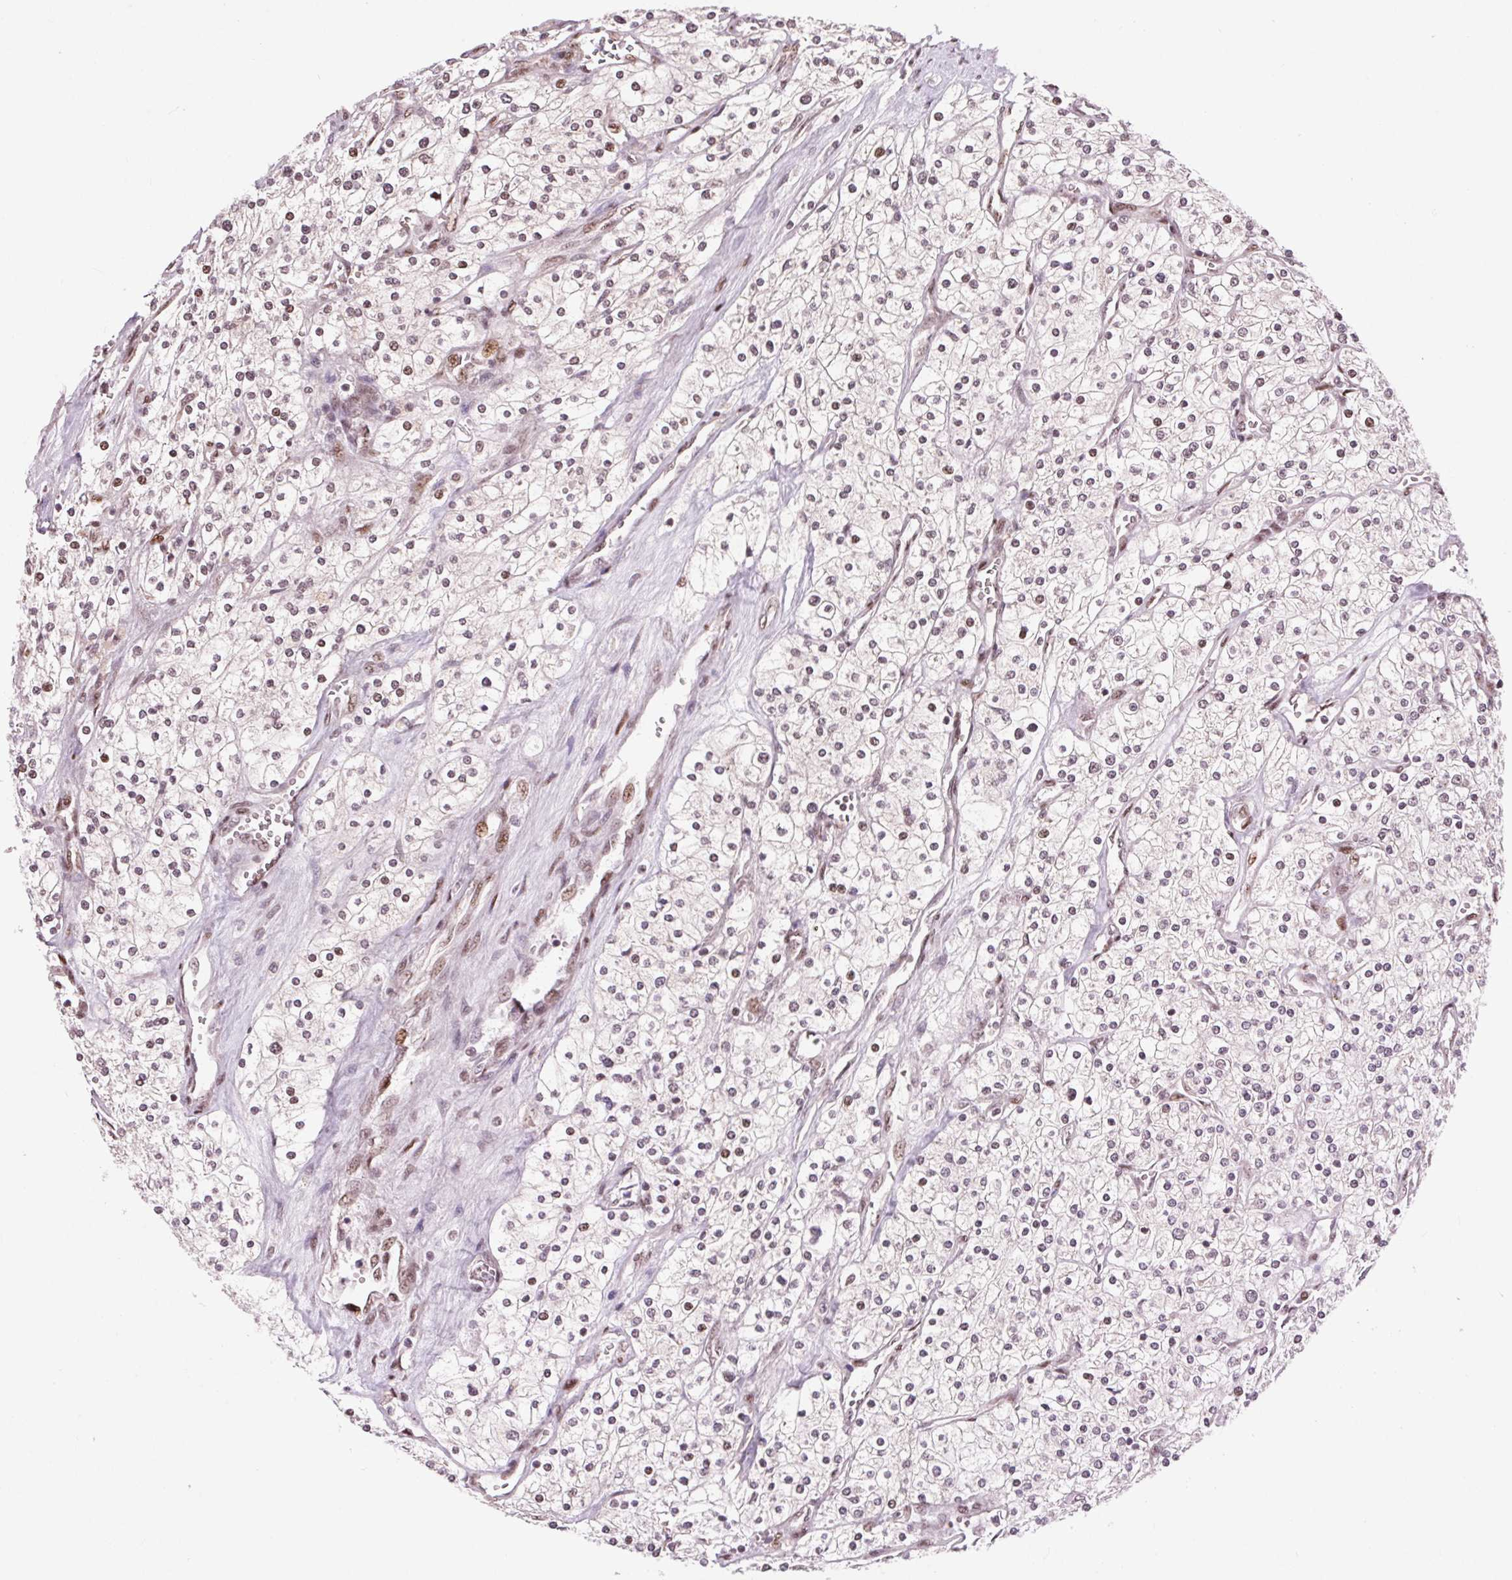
{"staining": {"intensity": "weak", "quantity": "<25%", "location": "nuclear"}, "tissue": "renal cancer", "cell_type": "Tumor cells", "image_type": "cancer", "snomed": [{"axis": "morphology", "description": "Adenocarcinoma, NOS"}, {"axis": "topography", "description": "Kidney"}], "caption": "The immunohistochemistry image has no significant staining in tumor cells of renal cancer (adenocarcinoma) tissue.", "gene": "RAD23A", "patient": {"sex": "male", "age": 80}}